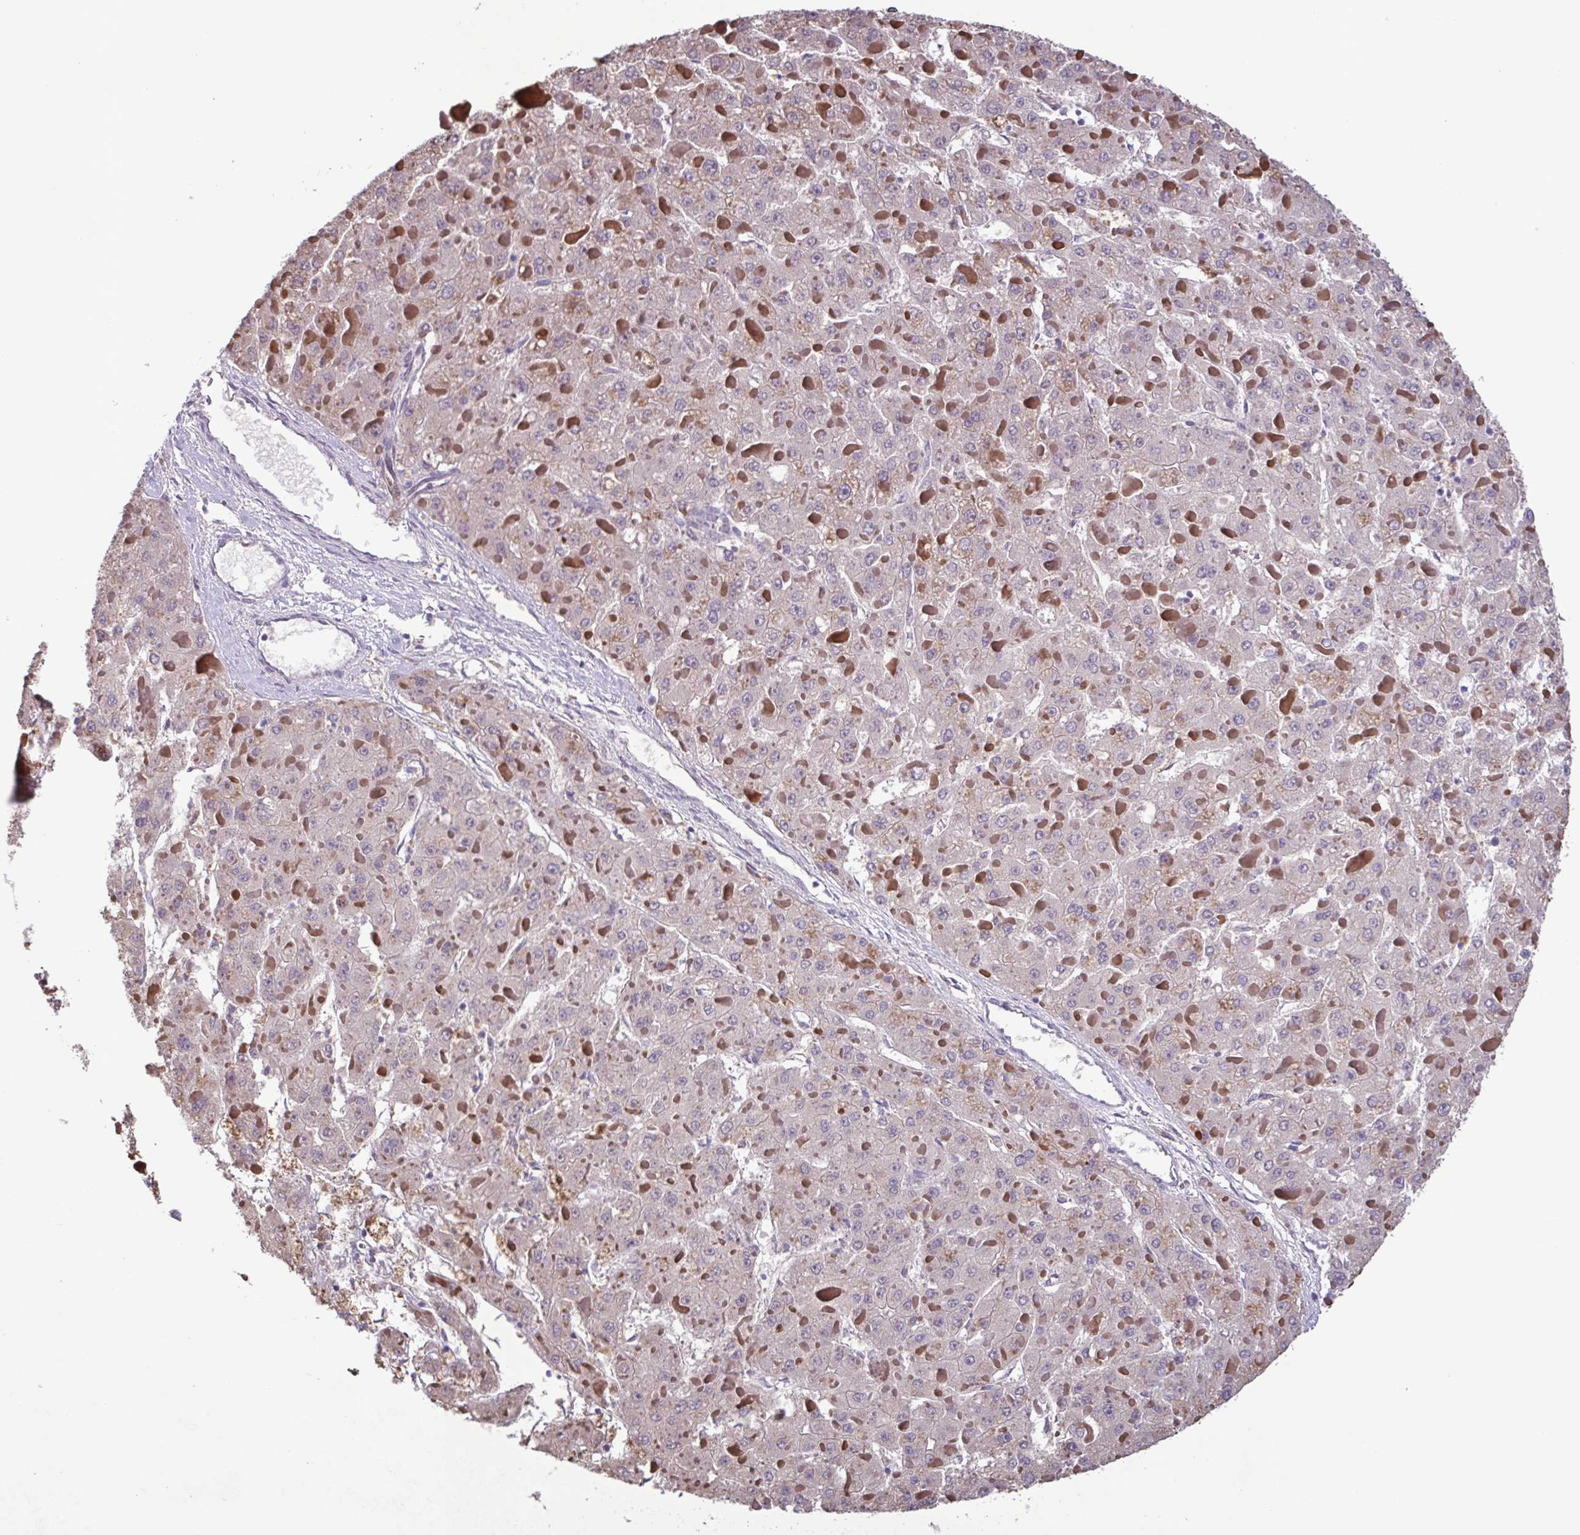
{"staining": {"intensity": "negative", "quantity": "none", "location": "none"}, "tissue": "liver cancer", "cell_type": "Tumor cells", "image_type": "cancer", "snomed": [{"axis": "morphology", "description": "Carcinoma, Hepatocellular, NOS"}, {"axis": "topography", "description": "Liver"}], "caption": "Immunohistochemistry (IHC) of hepatocellular carcinoma (liver) demonstrates no expression in tumor cells.", "gene": "TIMM21", "patient": {"sex": "female", "age": 73}}